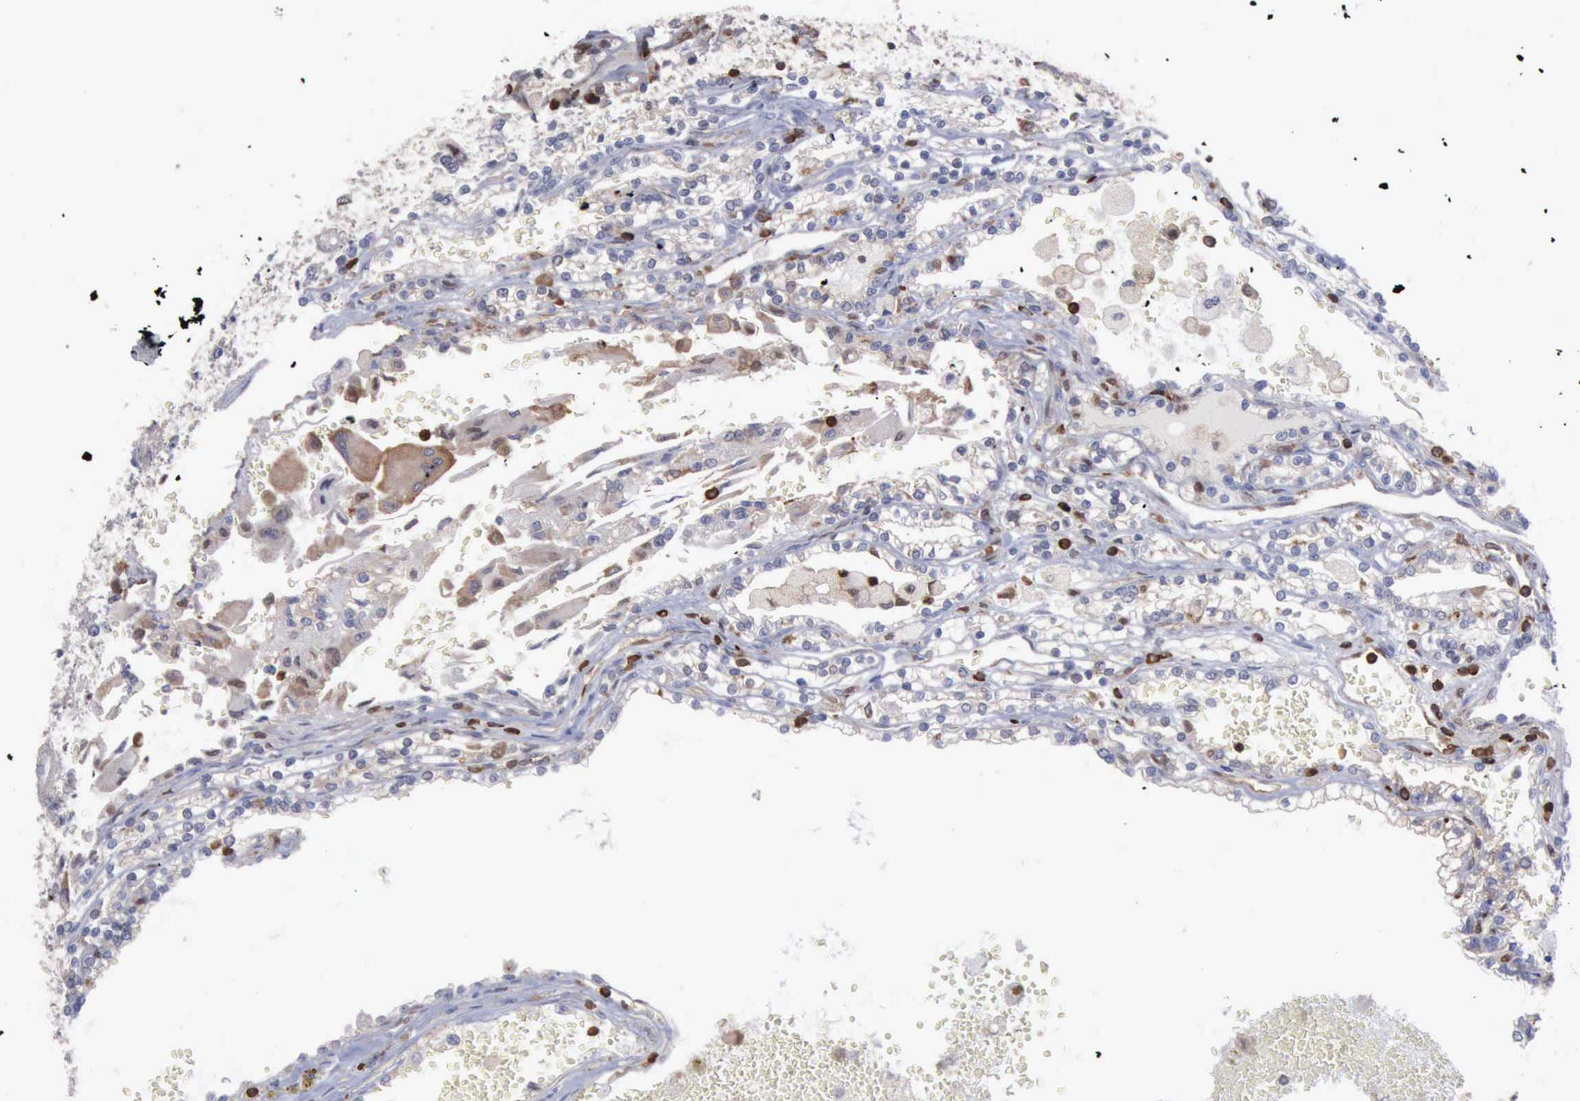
{"staining": {"intensity": "negative", "quantity": "none", "location": "none"}, "tissue": "renal cancer", "cell_type": "Tumor cells", "image_type": "cancer", "snomed": [{"axis": "morphology", "description": "Adenocarcinoma, NOS"}, {"axis": "topography", "description": "Kidney"}], "caption": "Immunohistochemical staining of adenocarcinoma (renal) exhibits no significant positivity in tumor cells.", "gene": "PDCD4", "patient": {"sex": "female", "age": 56}}